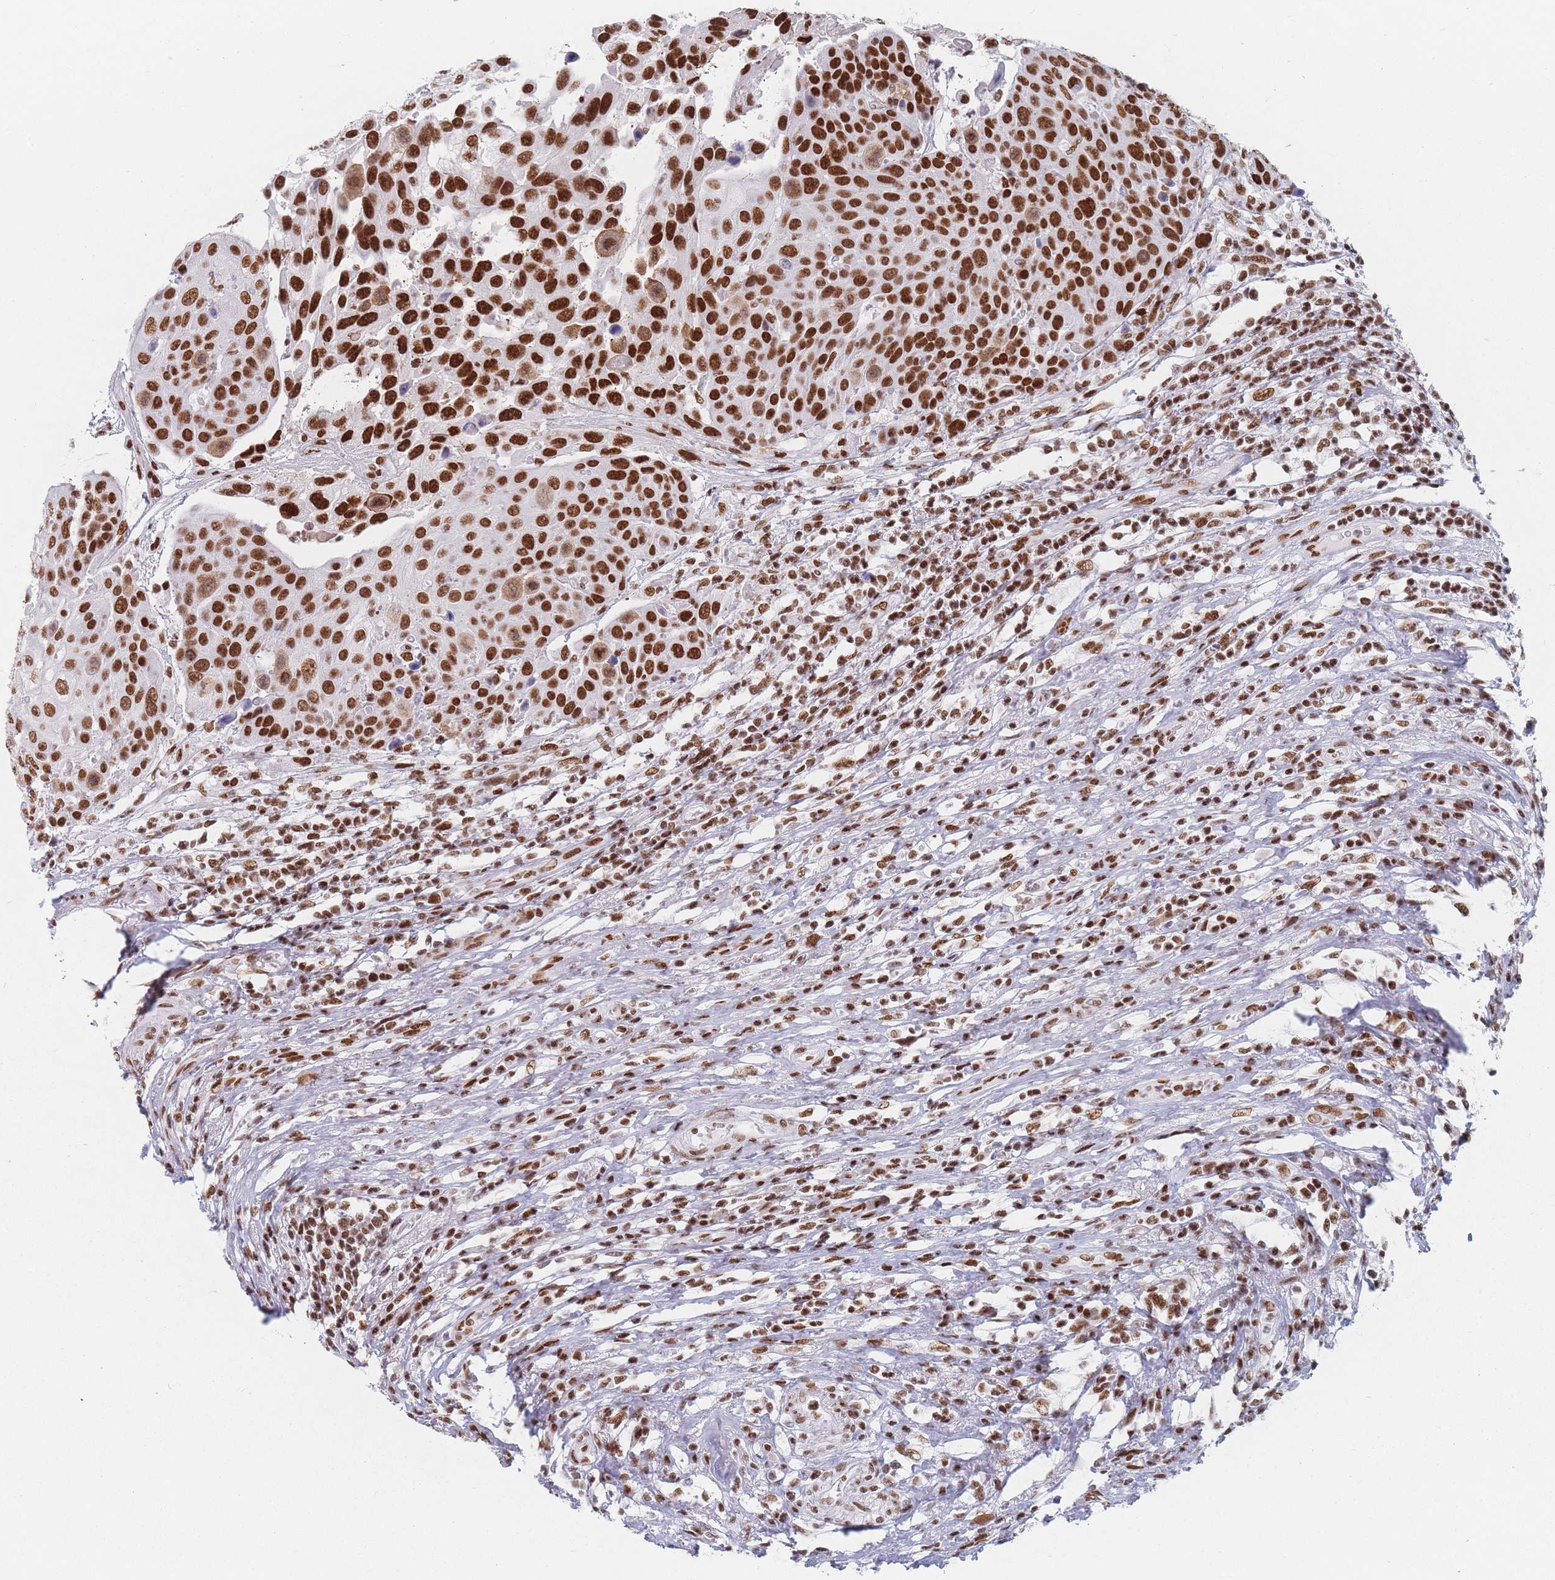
{"staining": {"intensity": "strong", "quantity": ">75%", "location": "nuclear"}, "tissue": "urothelial cancer", "cell_type": "Tumor cells", "image_type": "cancer", "snomed": [{"axis": "morphology", "description": "Urothelial carcinoma, High grade"}, {"axis": "topography", "description": "Urinary bladder"}], "caption": "This micrograph demonstrates immunohistochemistry (IHC) staining of human urothelial cancer, with high strong nuclear positivity in approximately >75% of tumor cells.", "gene": "SAFB2", "patient": {"sex": "female", "age": 70}}